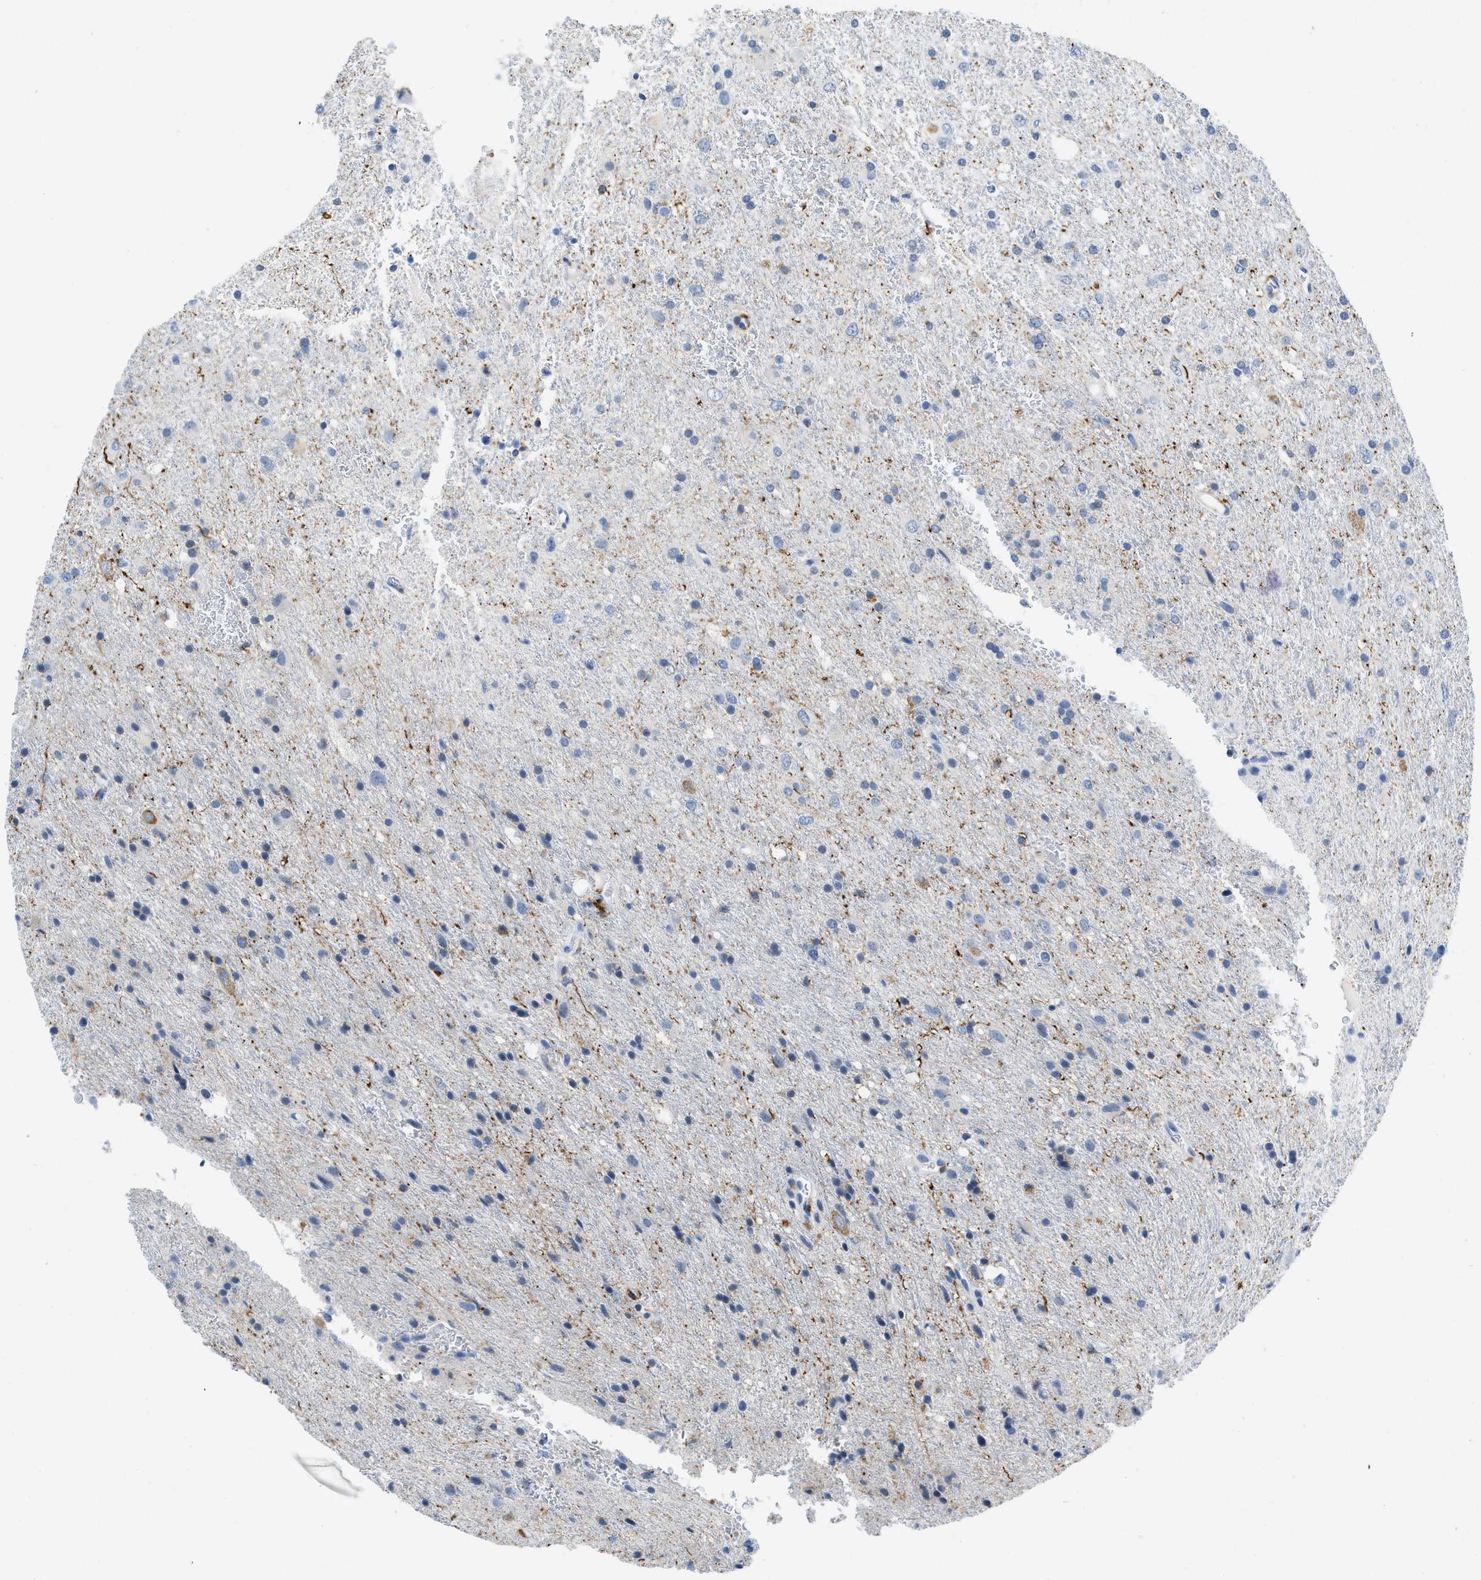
{"staining": {"intensity": "negative", "quantity": "none", "location": "none"}, "tissue": "glioma", "cell_type": "Tumor cells", "image_type": "cancer", "snomed": [{"axis": "morphology", "description": "Glioma, malignant, Low grade"}, {"axis": "topography", "description": "Brain"}], "caption": "Tumor cells show no significant staining in malignant glioma (low-grade). (IHC, brightfield microscopy, high magnification).", "gene": "CD226", "patient": {"sex": "male", "age": 77}}